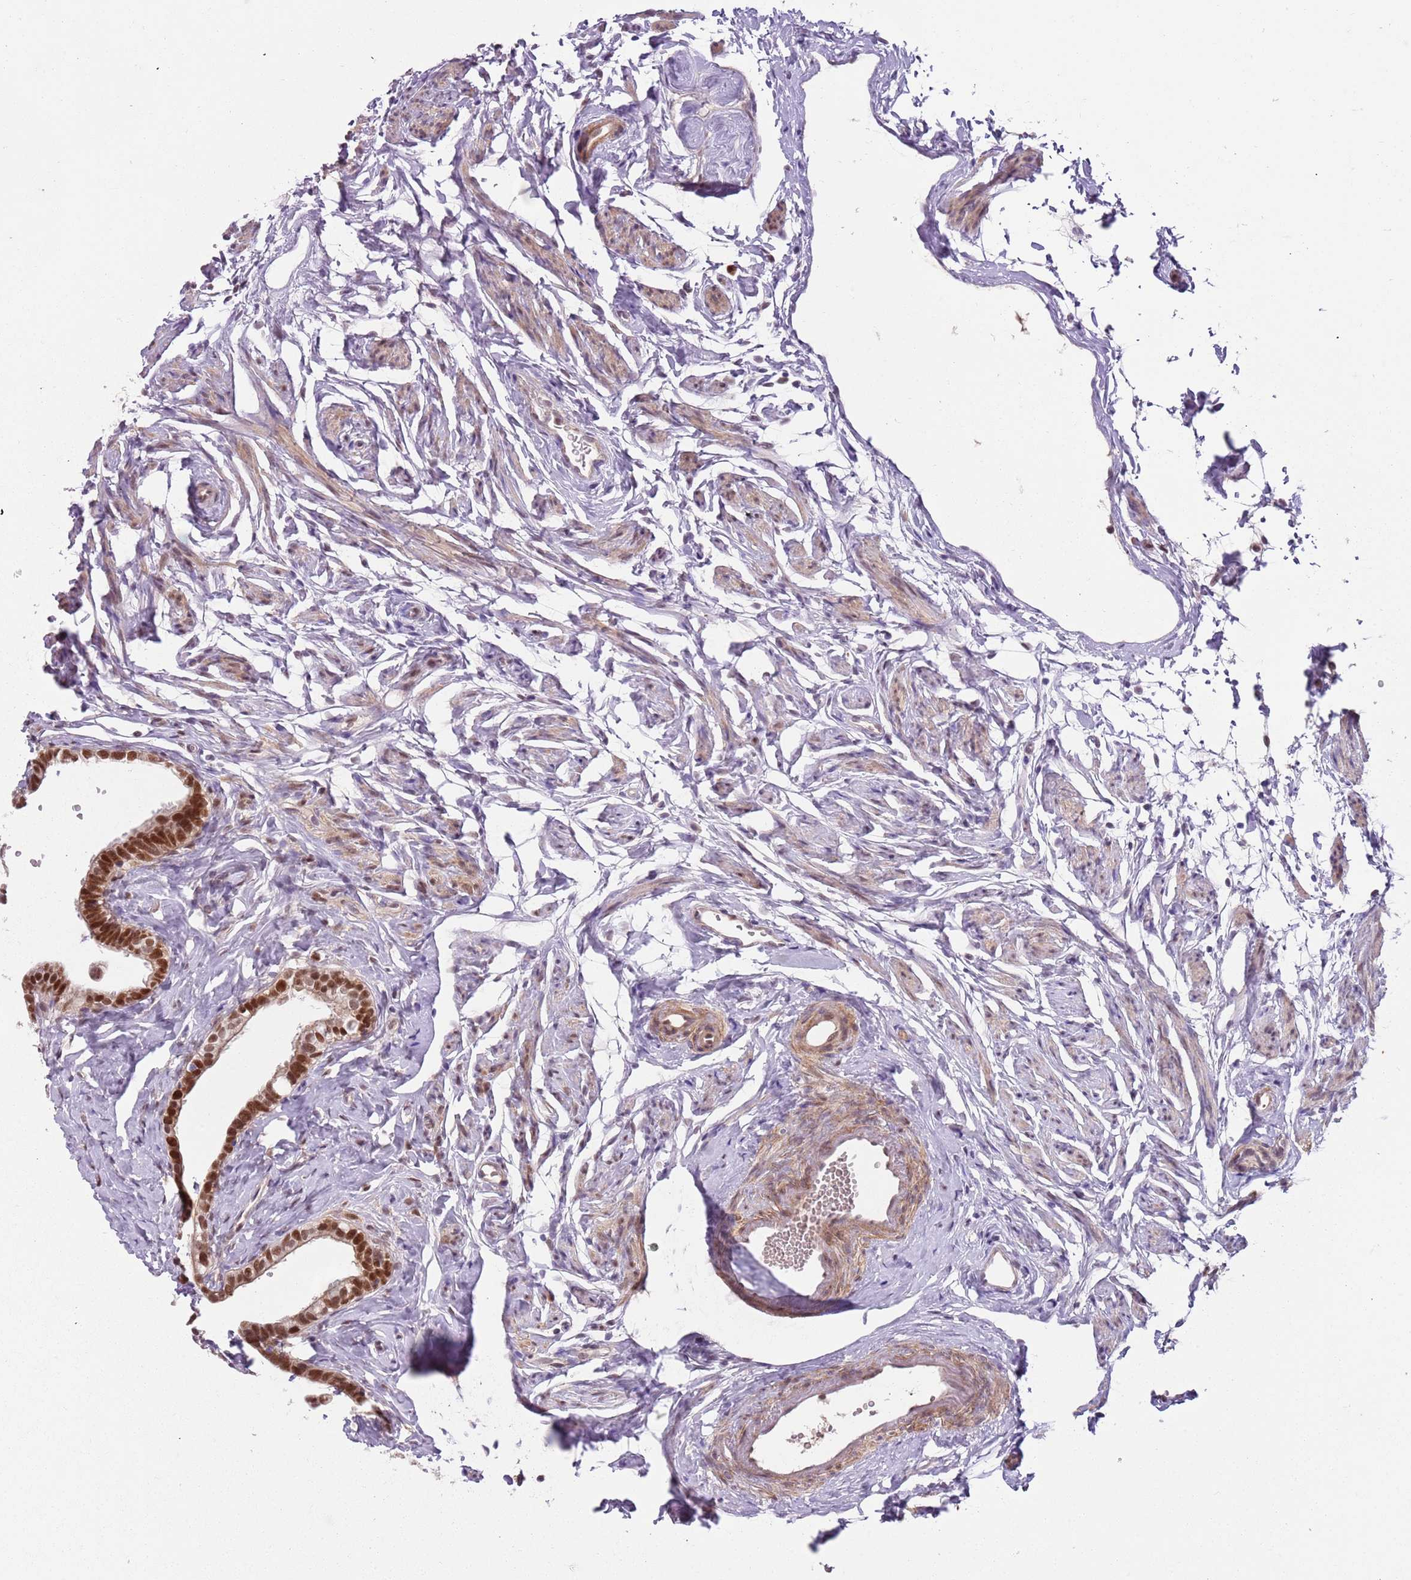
{"staining": {"intensity": "strong", "quantity": ">75%", "location": "nuclear"}, "tissue": "fallopian tube", "cell_type": "Glandular cells", "image_type": "normal", "snomed": [{"axis": "morphology", "description": "Normal tissue, NOS"}, {"axis": "topography", "description": "Fallopian tube"}], "caption": "Immunohistochemistry (IHC) (DAB (3,3'-diaminobenzidine)) staining of unremarkable human fallopian tube displays strong nuclear protein positivity in approximately >75% of glandular cells. The staining was performed using DAB (3,3'-diaminobenzidine), with brown indicating positive protein expression. Nuclei are stained blue with hematoxylin.", "gene": "RMND5B", "patient": {"sex": "female", "age": 66}}